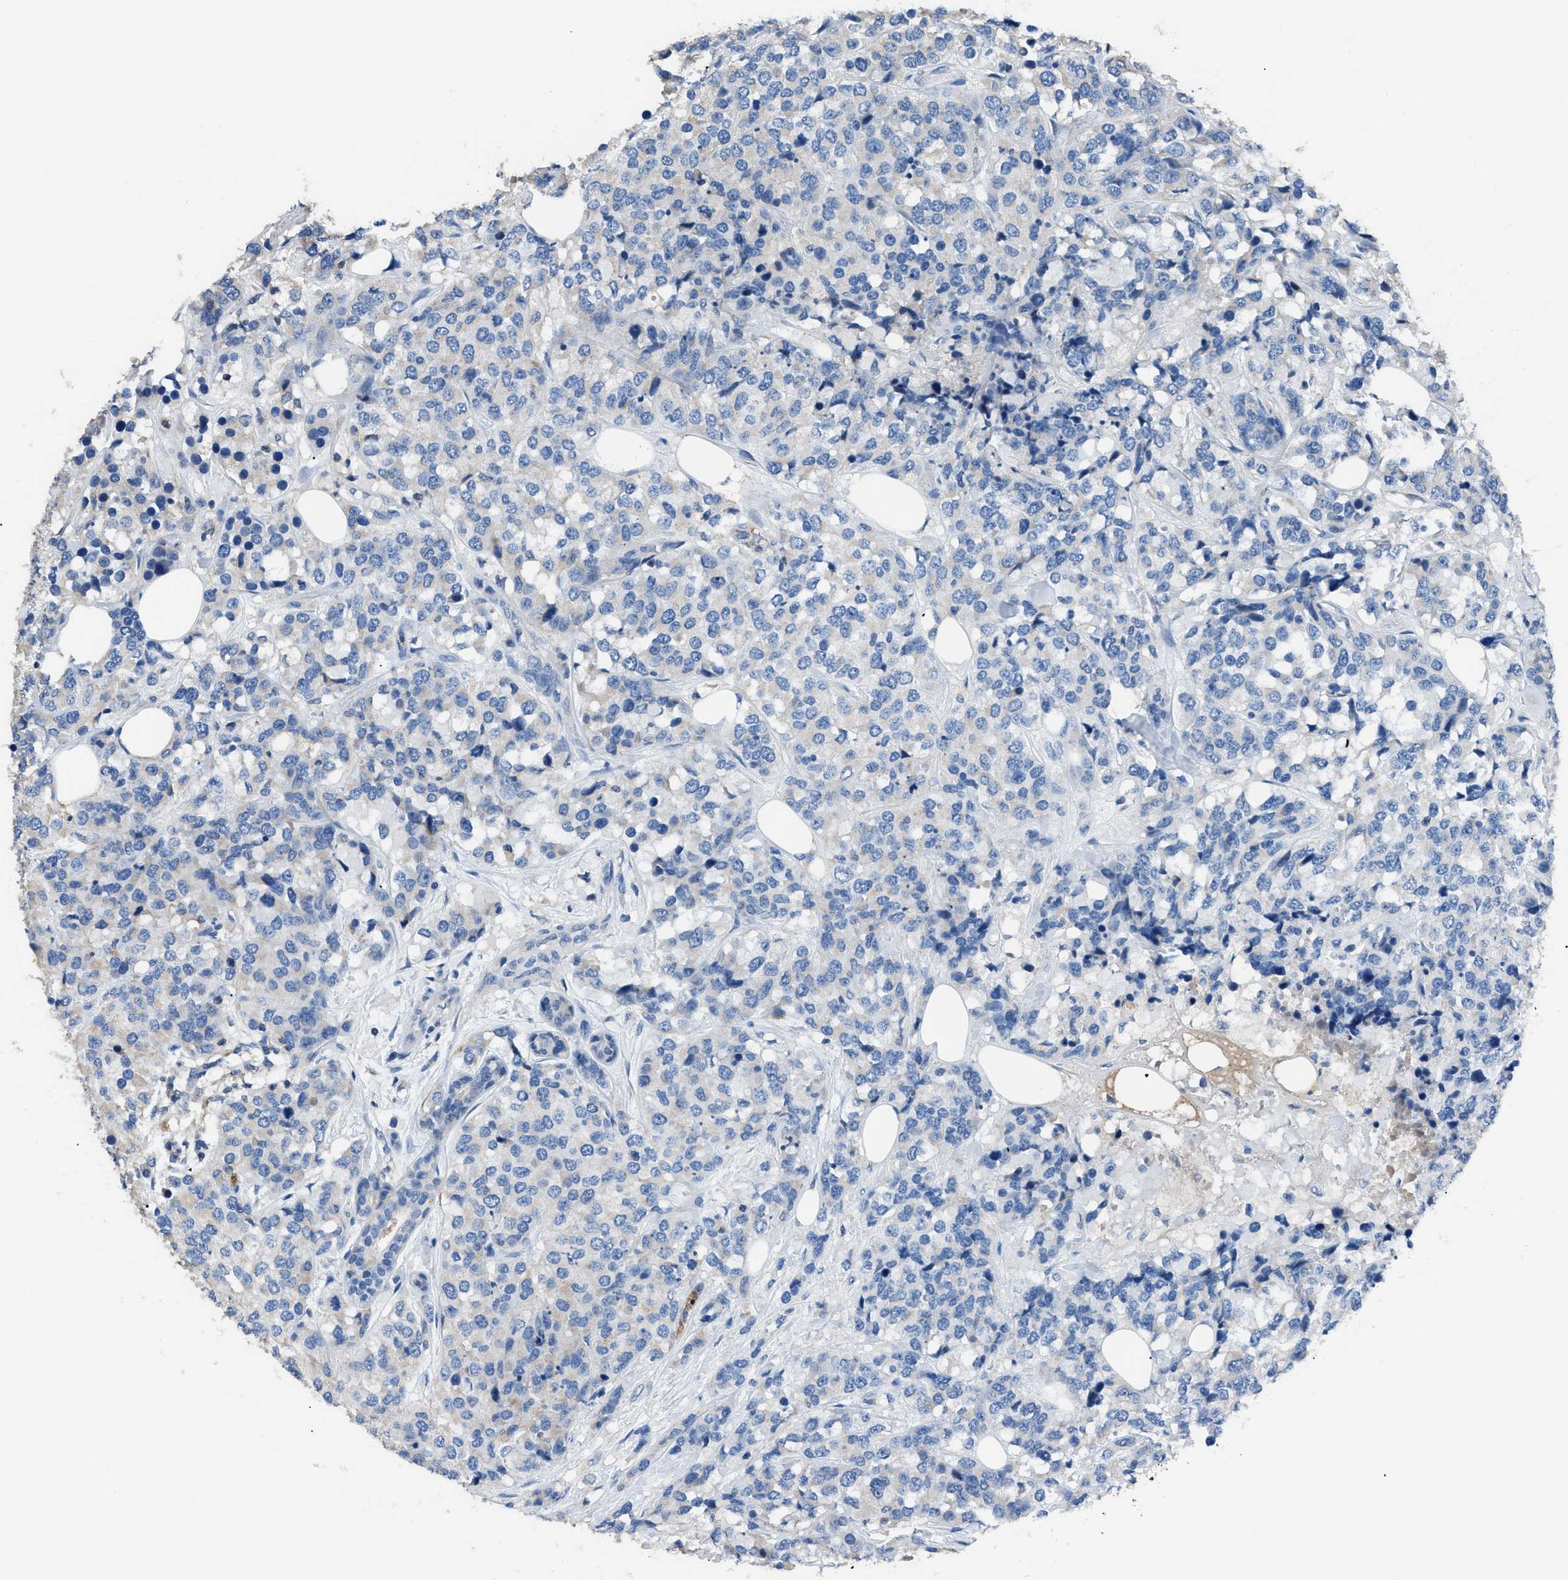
{"staining": {"intensity": "negative", "quantity": "none", "location": "none"}, "tissue": "breast cancer", "cell_type": "Tumor cells", "image_type": "cancer", "snomed": [{"axis": "morphology", "description": "Lobular carcinoma"}, {"axis": "topography", "description": "Breast"}], "caption": "A micrograph of human breast cancer is negative for staining in tumor cells.", "gene": "SGCZ", "patient": {"sex": "female", "age": 59}}